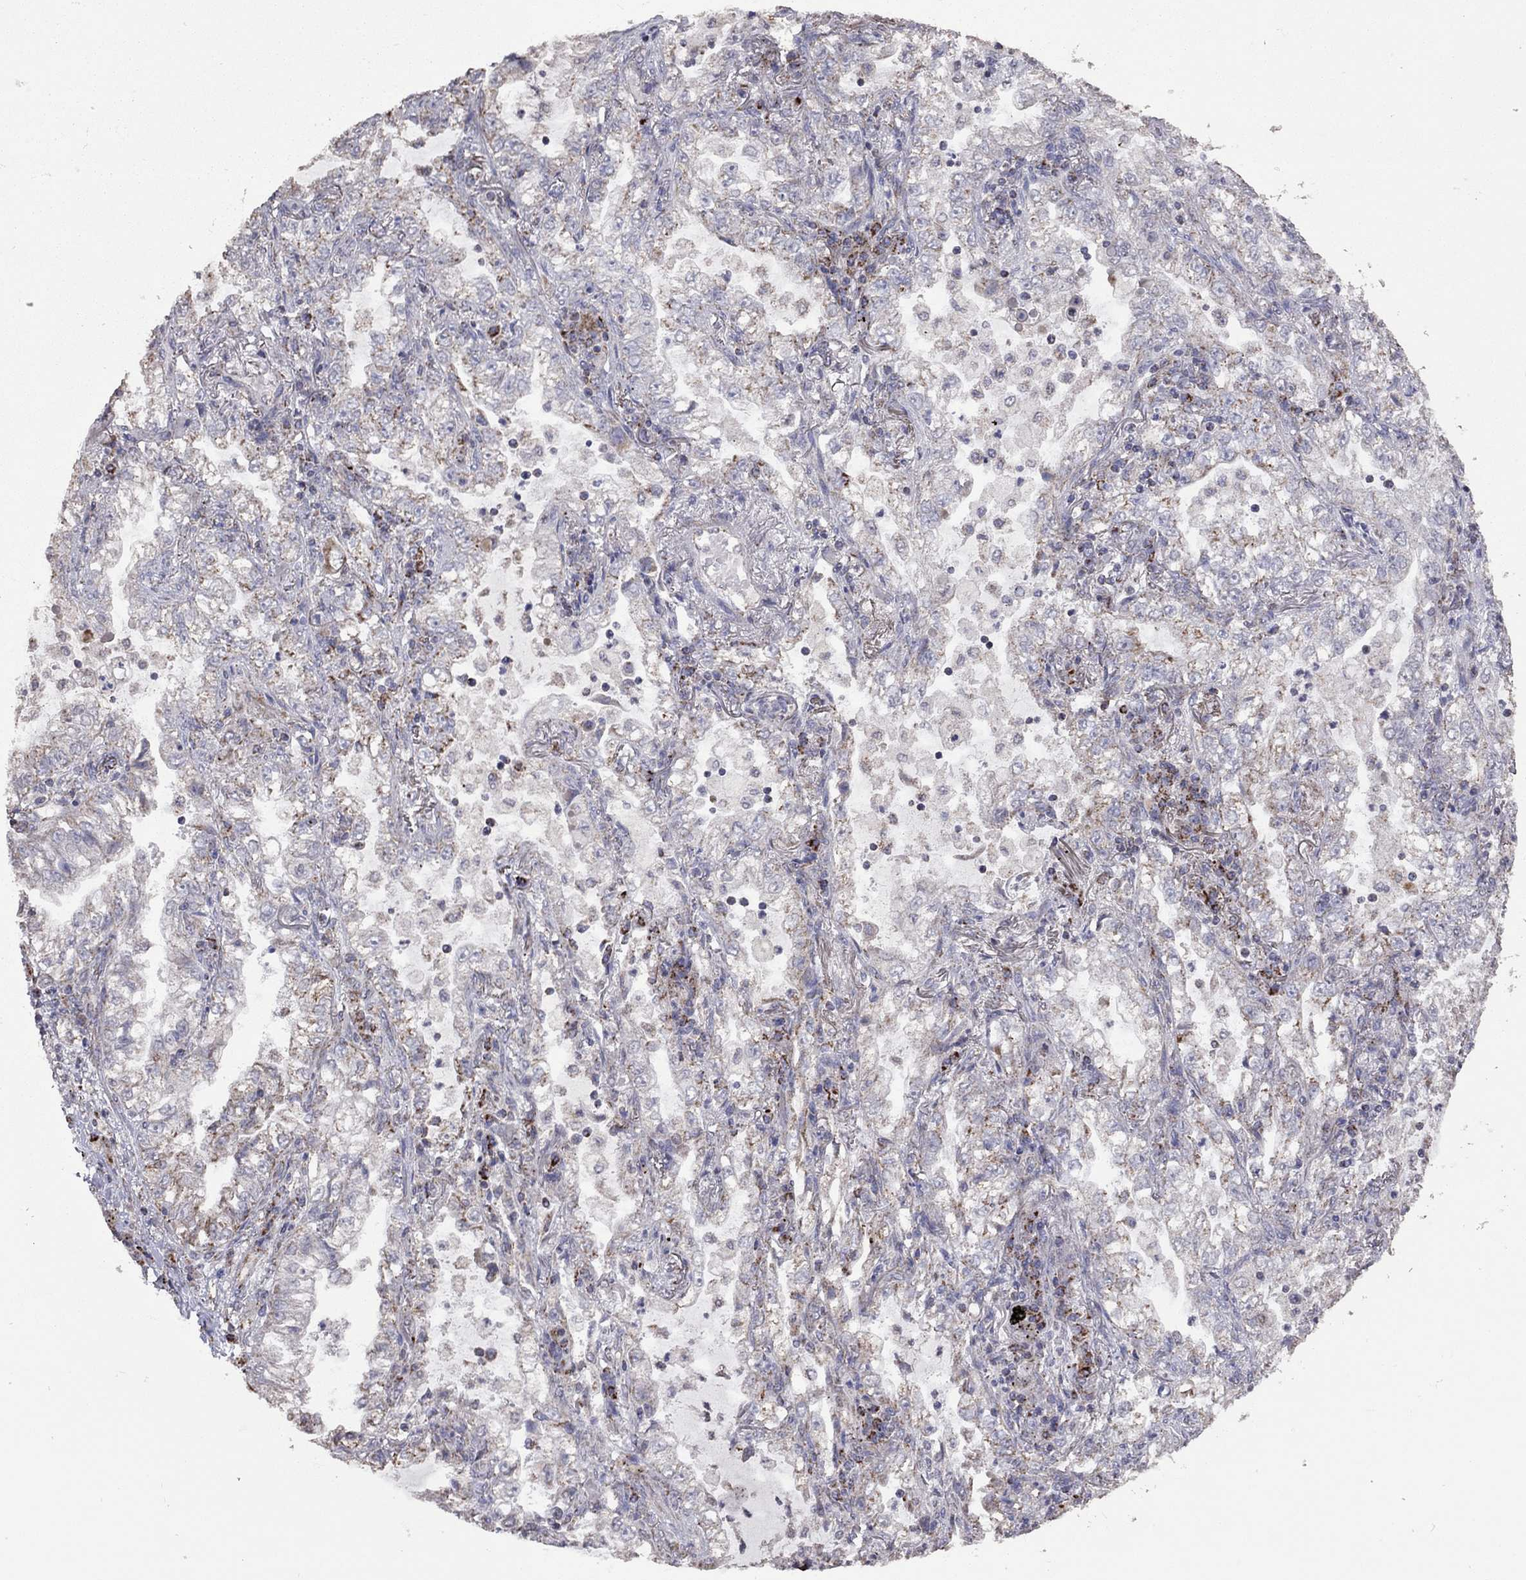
{"staining": {"intensity": "negative", "quantity": "none", "location": "none"}, "tissue": "lung cancer", "cell_type": "Tumor cells", "image_type": "cancer", "snomed": [{"axis": "morphology", "description": "Adenocarcinoma, NOS"}, {"axis": "topography", "description": "Lung"}], "caption": "Tumor cells show no significant protein staining in lung adenocarcinoma.", "gene": "NDUFB1", "patient": {"sex": "female", "age": 73}}